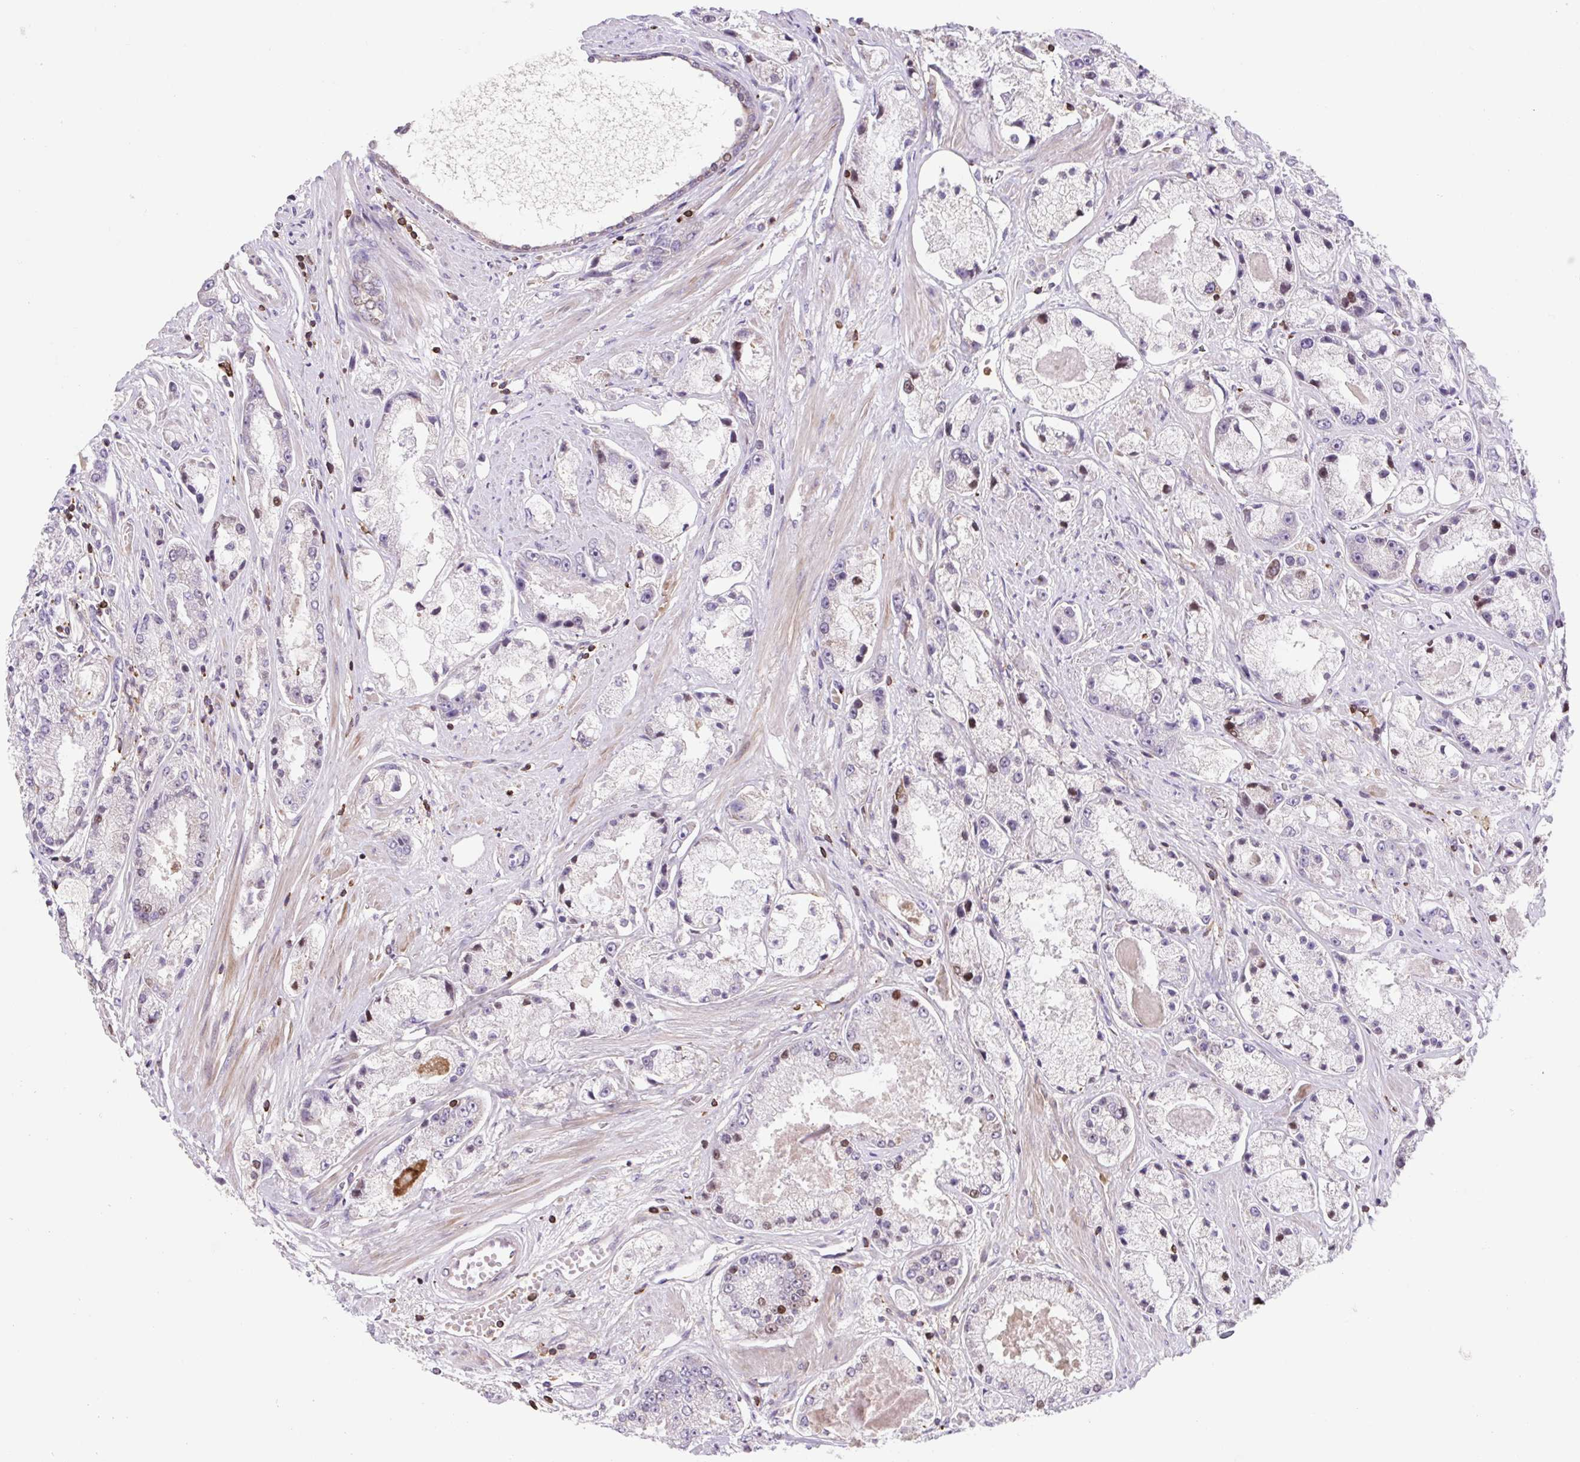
{"staining": {"intensity": "moderate", "quantity": "<25%", "location": "nuclear"}, "tissue": "prostate cancer", "cell_type": "Tumor cells", "image_type": "cancer", "snomed": [{"axis": "morphology", "description": "Adenocarcinoma, High grade"}, {"axis": "topography", "description": "Prostate"}], "caption": "Immunohistochemical staining of human prostate high-grade adenocarcinoma demonstrates moderate nuclear protein expression in approximately <25% of tumor cells.", "gene": "TPRG1", "patient": {"sex": "male", "age": 67}}